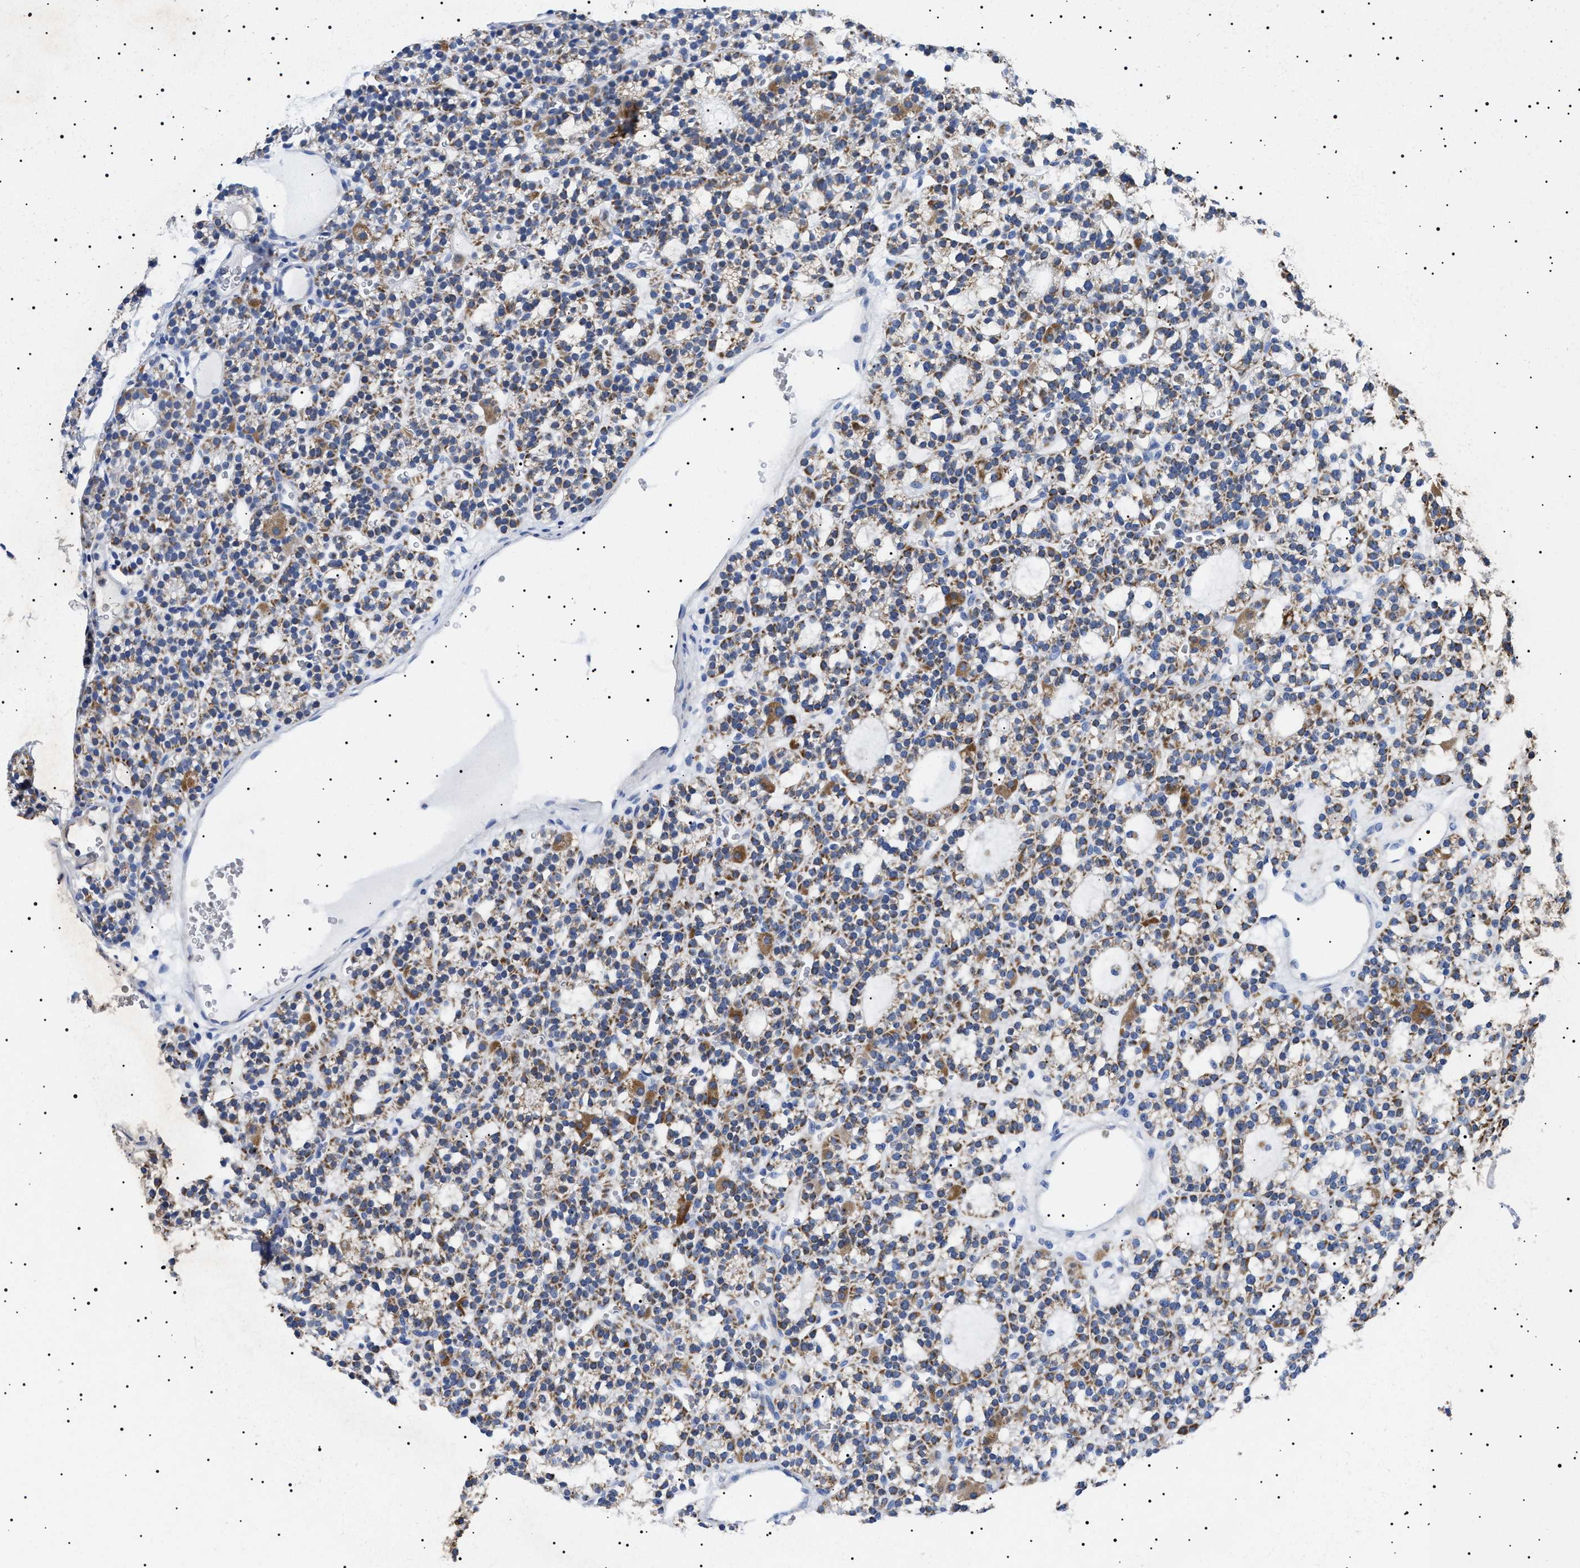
{"staining": {"intensity": "moderate", "quantity": ">75%", "location": "cytoplasmic/membranous"}, "tissue": "parathyroid gland", "cell_type": "Glandular cells", "image_type": "normal", "snomed": [{"axis": "morphology", "description": "Normal tissue, NOS"}, {"axis": "morphology", "description": "Adenoma, NOS"}, {"axis": "topography", "description": "Parathyroid gland"}], "caption": "Immunohistochemical staining of unremarkable parathyroid gland shows >75% levels of moderate cytoplasmic/membranous protein positivity in about >75% of glandular cells.", "gene": "CHRDL2", "patient": {"sex": "female", "age": 58}}